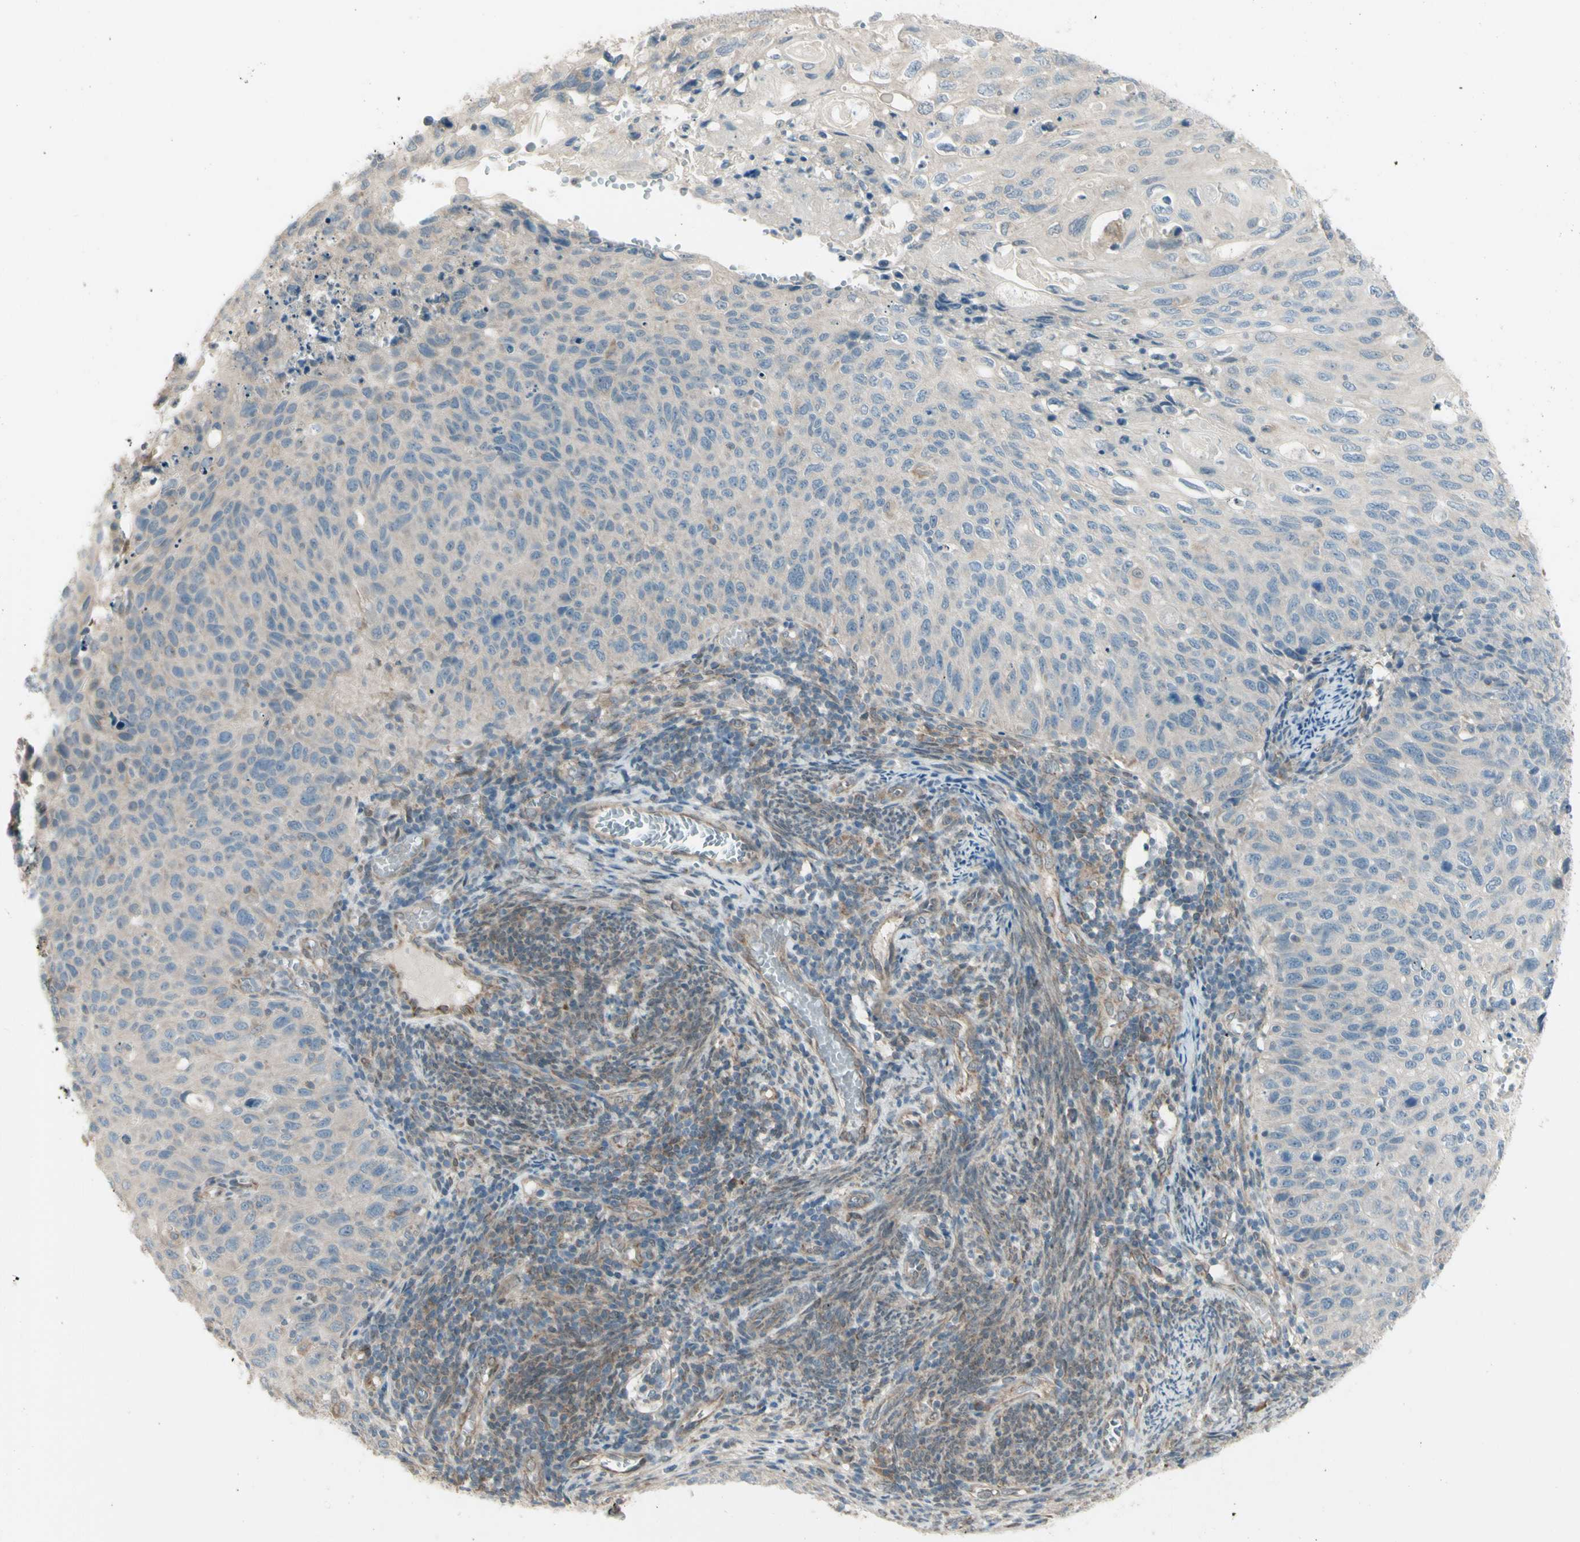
{"staining": {"intensity": "negative", "quantity": "none", "location": "none"}, "tissue": "cervical cancer", "cell_type": "Tumor cells", "image_type": "cancer", "snomed": [{"axis": "morphology", "description": "Squamous cell carcinoma, NOS"}, {"axis": "topography", "description": "Cervix"}], "caption": "Immunohistochemistry photomicrograph of cervical squamous cell carcinoma stained for a protein (brown), which displays no positivity in tumor cells.", "gene": "NAXD", "patient": {"sex": "female", "age": 70}}